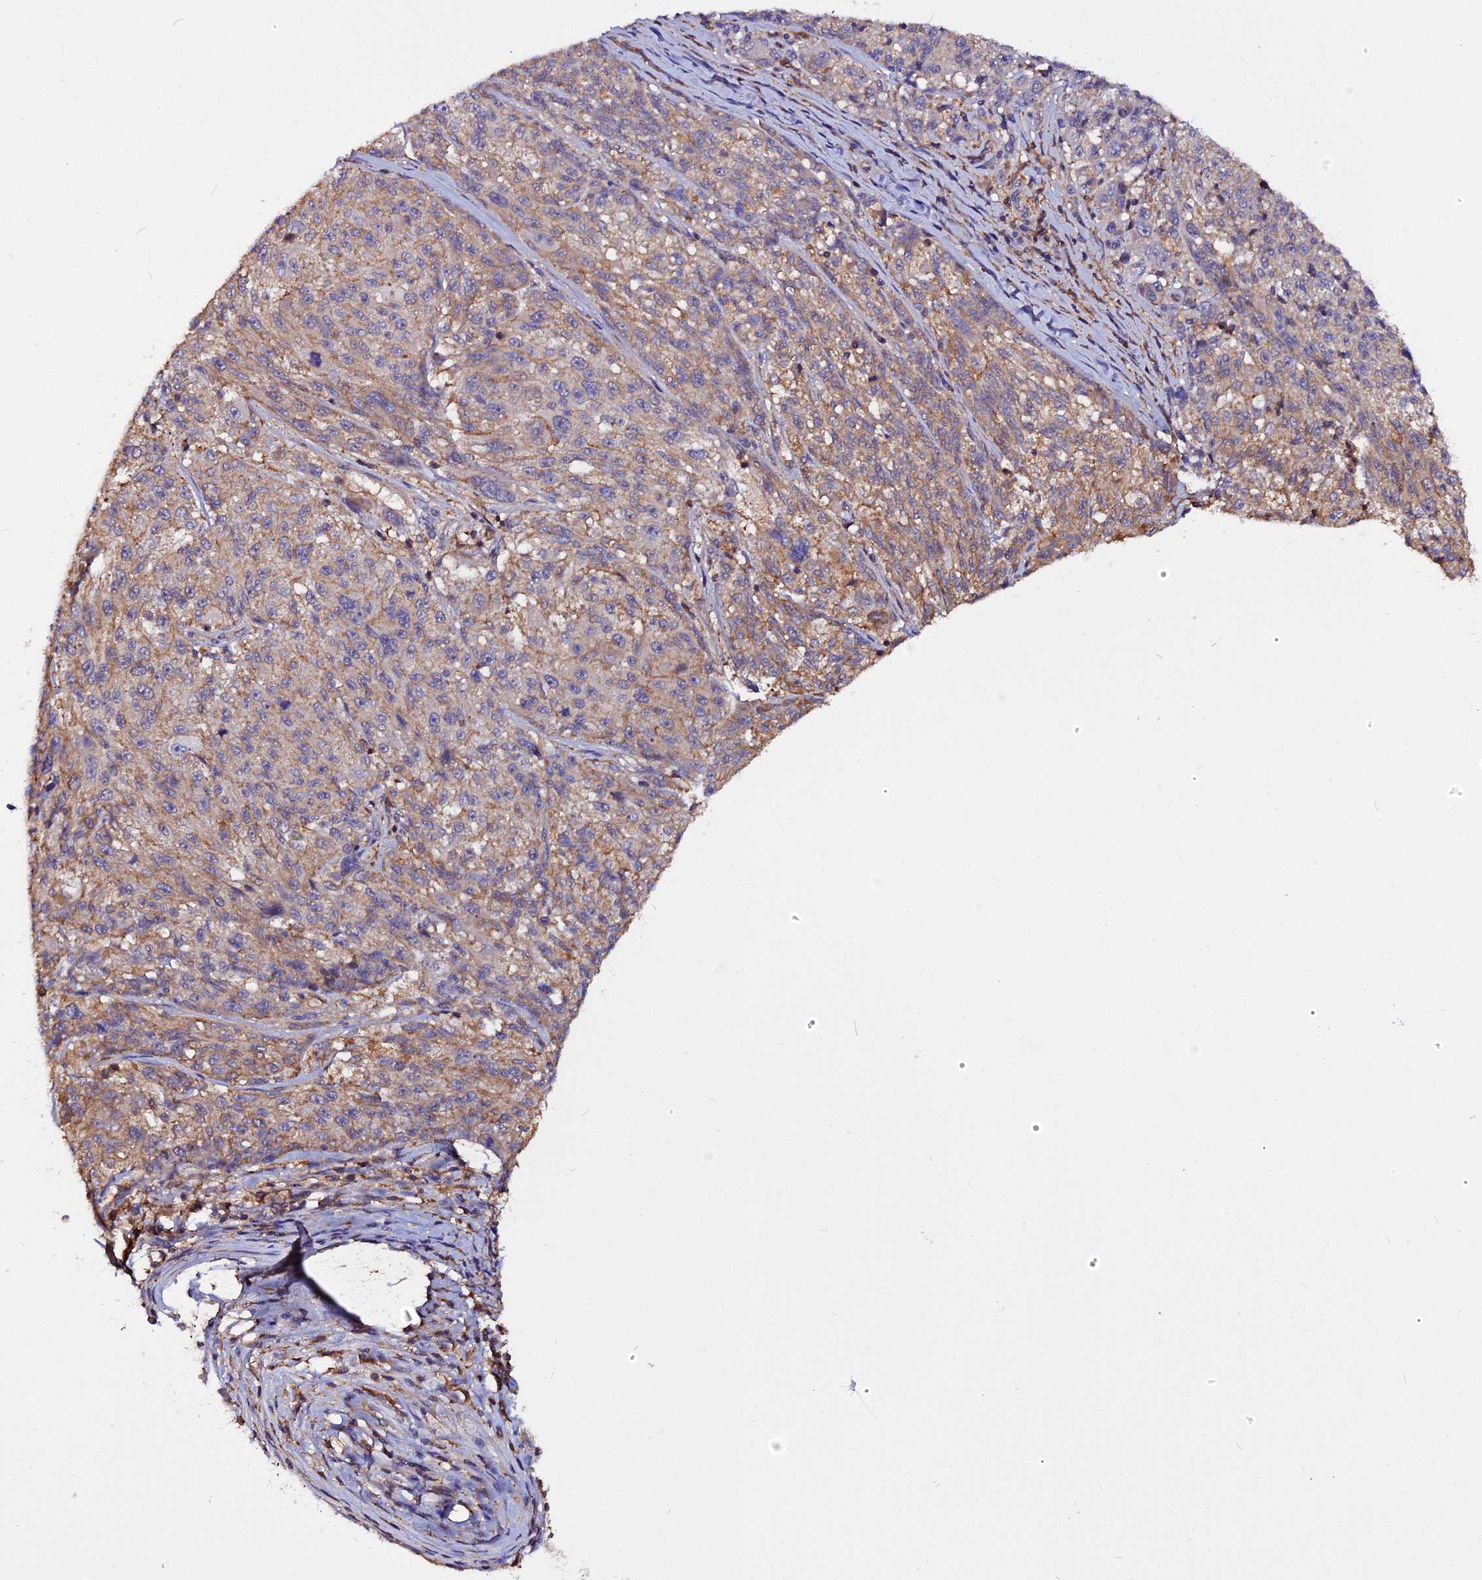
{"staining": {"intensity": "moderate", "quantity": "25%-75%", "location": "cytoplasmic/membranous"}, "tissue": "melanoma", "cell_type": "Tumor cells", "image_type": "cancer", "snomed": [{"axis": "morphology", "description": "Malignant melanoma, NOS"}, {"axis": "topography", "description": "Skin"}], "caption": "Melanoma was stained to show a protein in brown. There is medium levels of moderate cytoplasmic/membranous staining in about 25%-75% of tumor cells.", "gene": "USP17L15", "patient": {"sex": "male", "age": 53}}